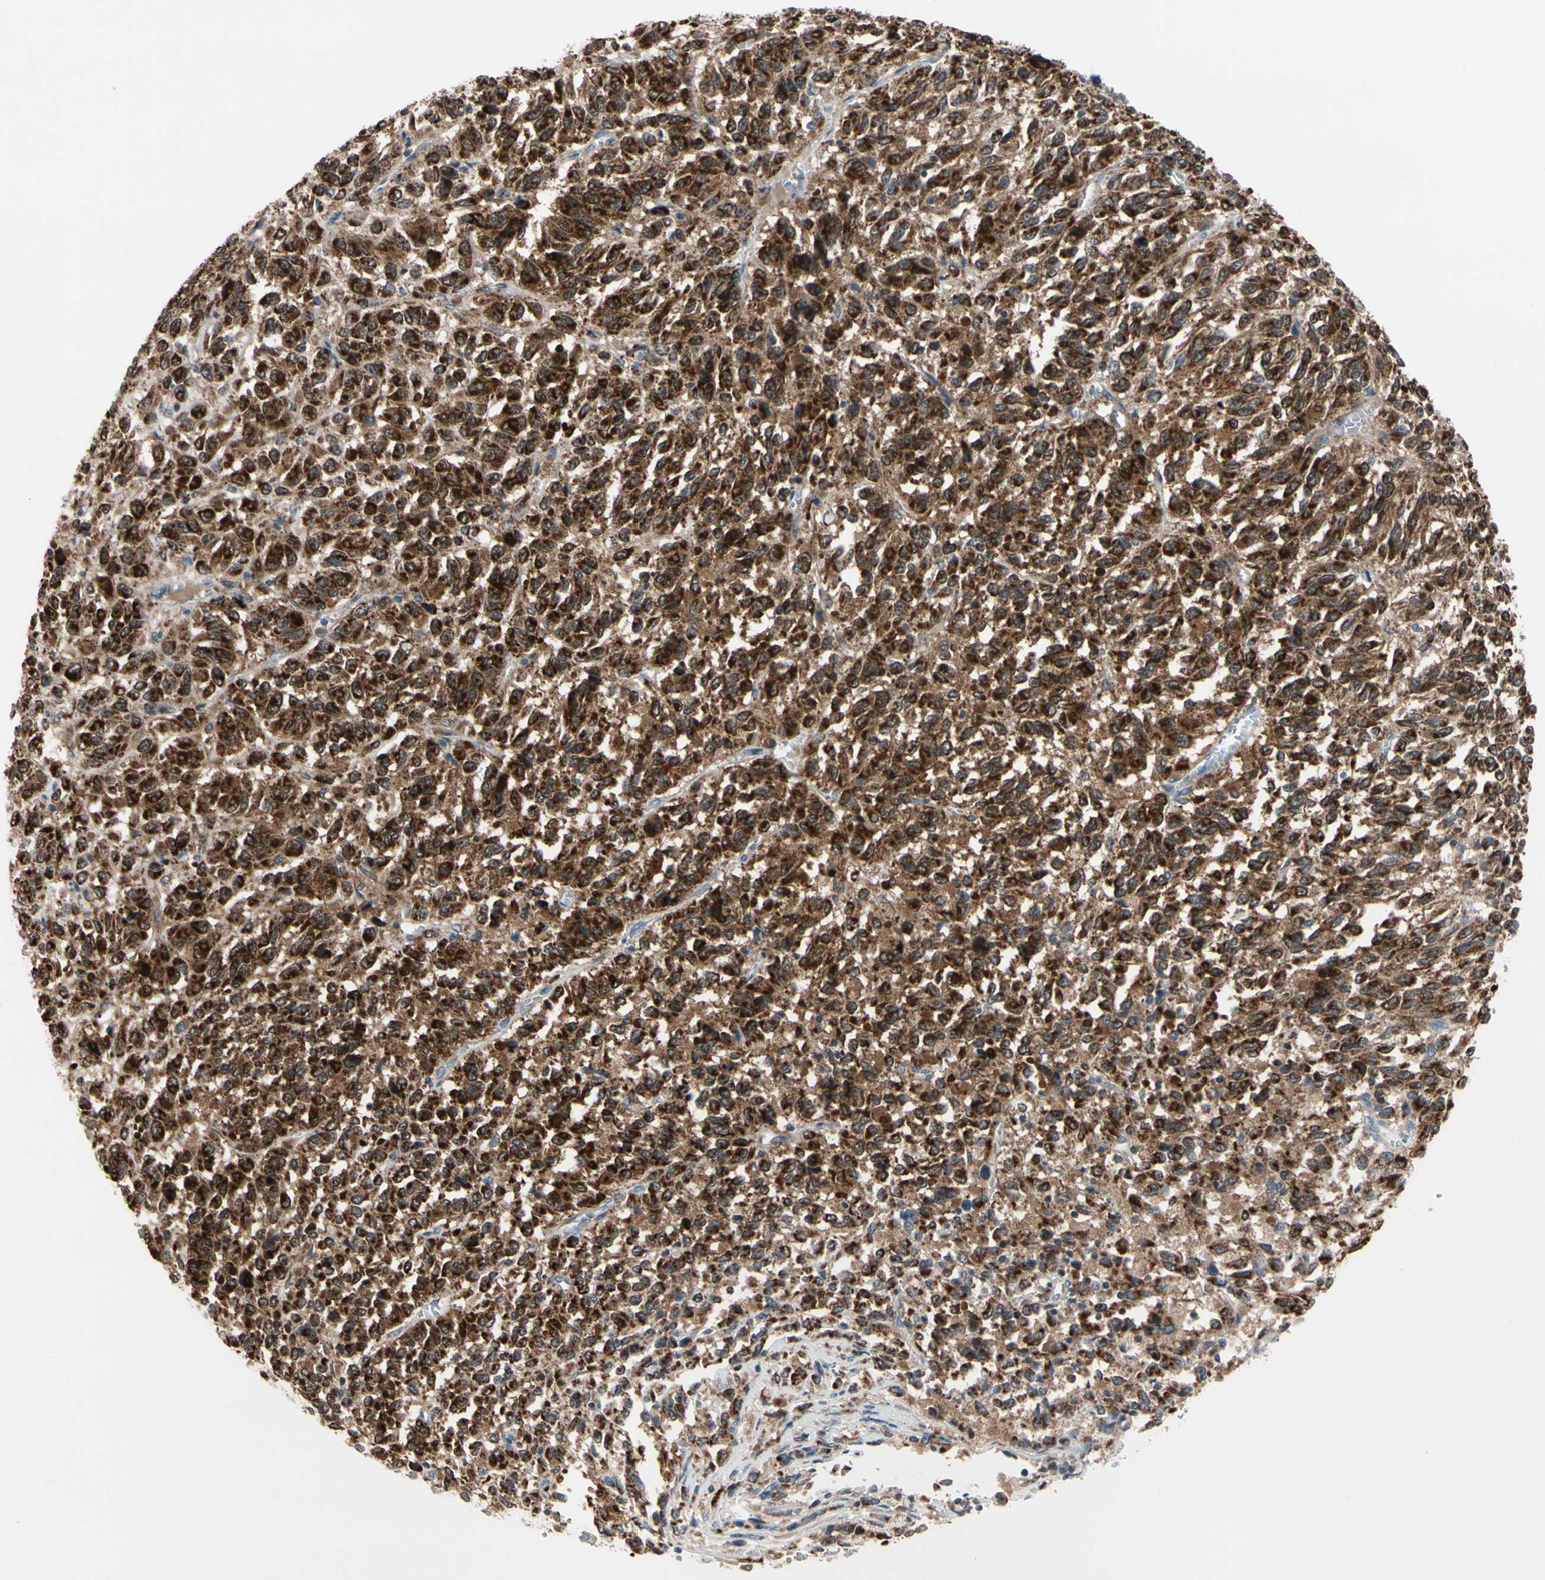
{"staining": {"intensity": "strong", "quantity": ">75%", "location": "cytoplasmic/membranous"}, "tissue": "melanoma", "cell_type": "Tumor cells", "image_type": "cancer", "snomed": [{"axis": "morphology", "description": "Malignant melanoma, Metastatic site"}, {"axis": "topography", "description": "Lung"}], "caption": "High-power microscopy captured an immunohistochemistry image of malignant melanoma (metastatic site), revealing strong cytoplasmic/membranous staining in about >75% of tumor cells.", "gene": "MTHFS", "patient": {"sex": "male", "age": 64}}